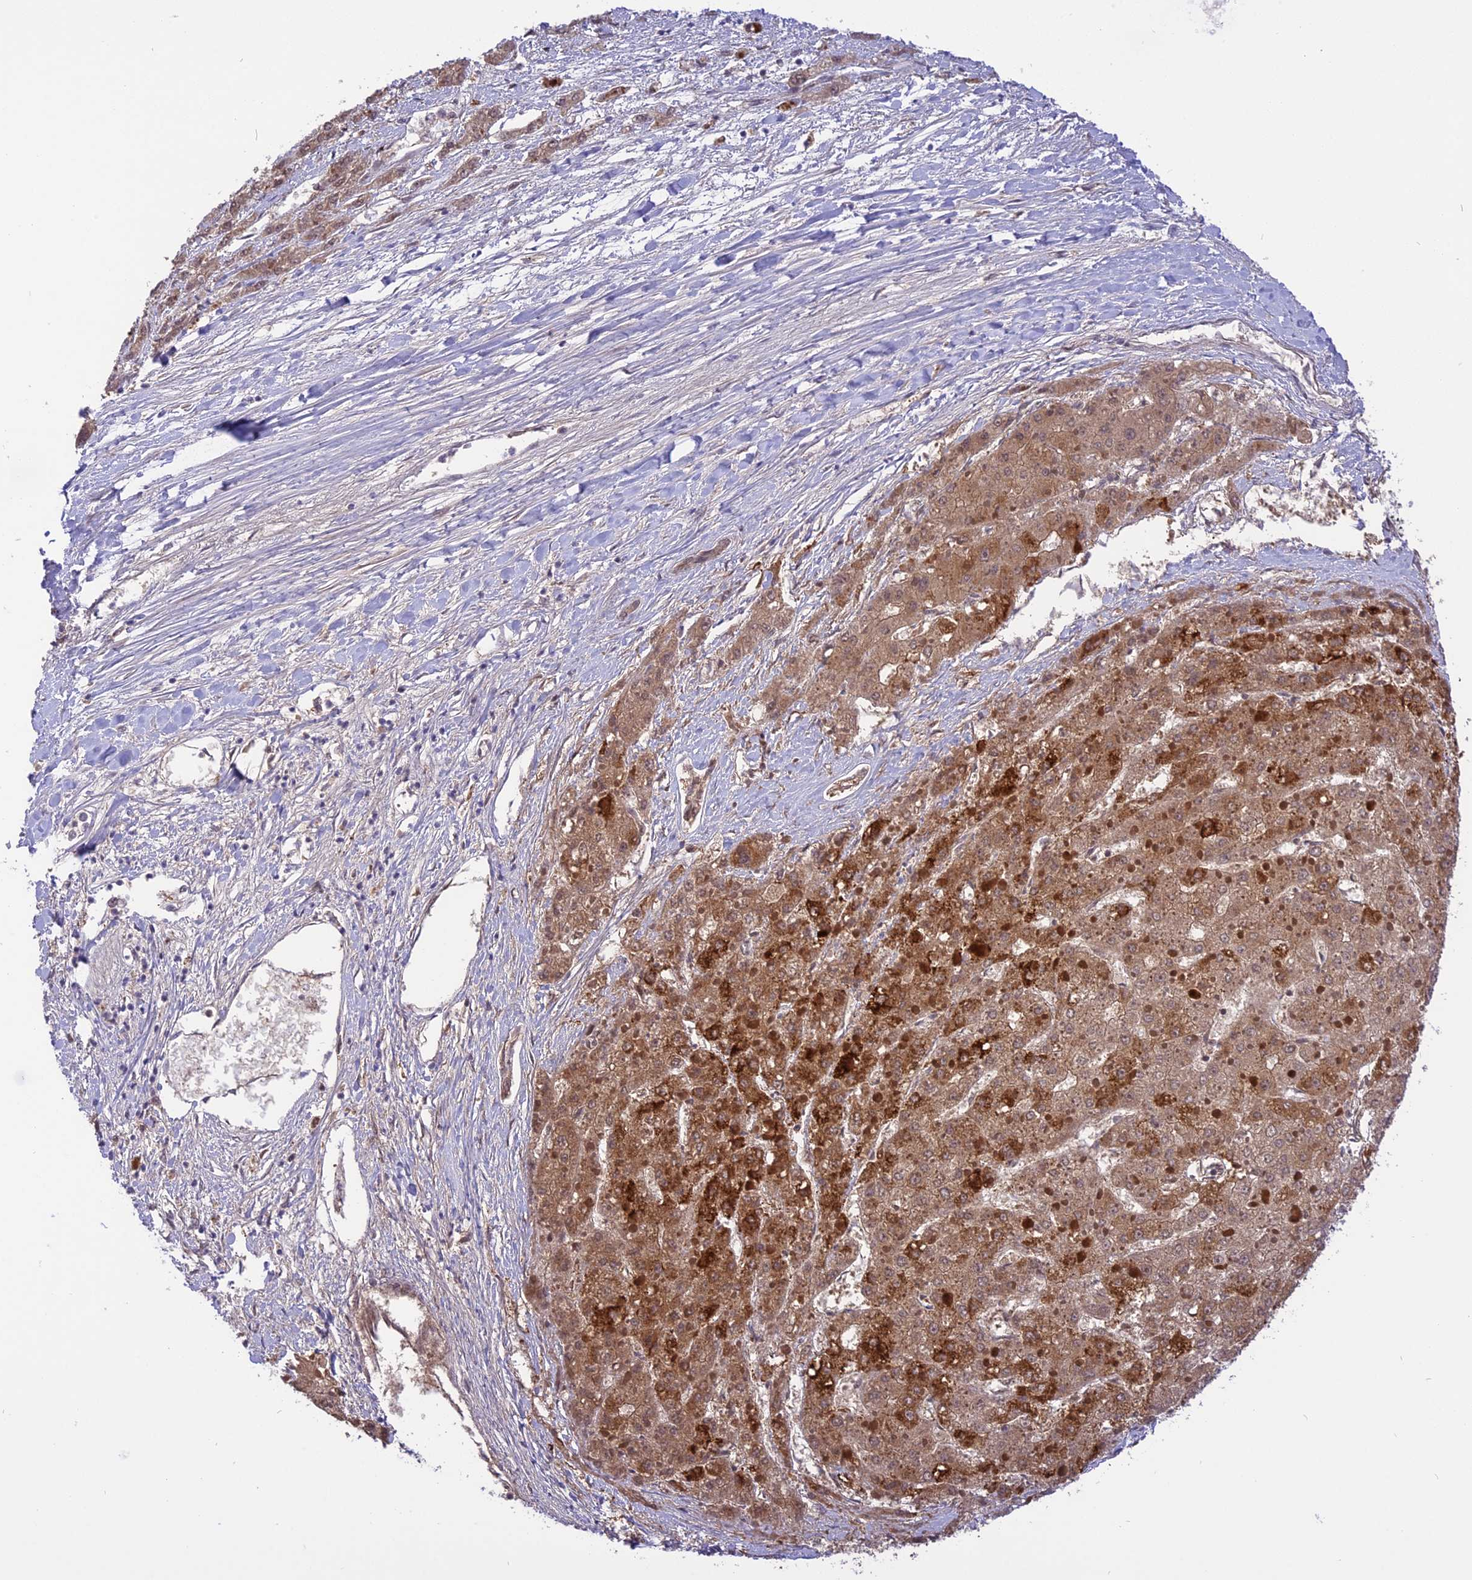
{"staining": {"intensity": "moderate", "quantity": ">75%", "location": "cytoplasmic/membranous"}, "tissue": "liver cancer", "cell_type": "Tumor cells", "image_type": "cancer", "snomed": [{"axis": "morphology", "description": "Carcinoma, Hepatocellular, NOS"}, {"axis": "topography", "description": "Liver"}], "caption": "There is medium levels of moderate cytoplasmic/membranous staining in tumor cells of liver cancer, as demonstrated by immunohistochemical staining (brown color).", "gene": "ZNF837", "patient": {"sex": "female", "age": 73}}